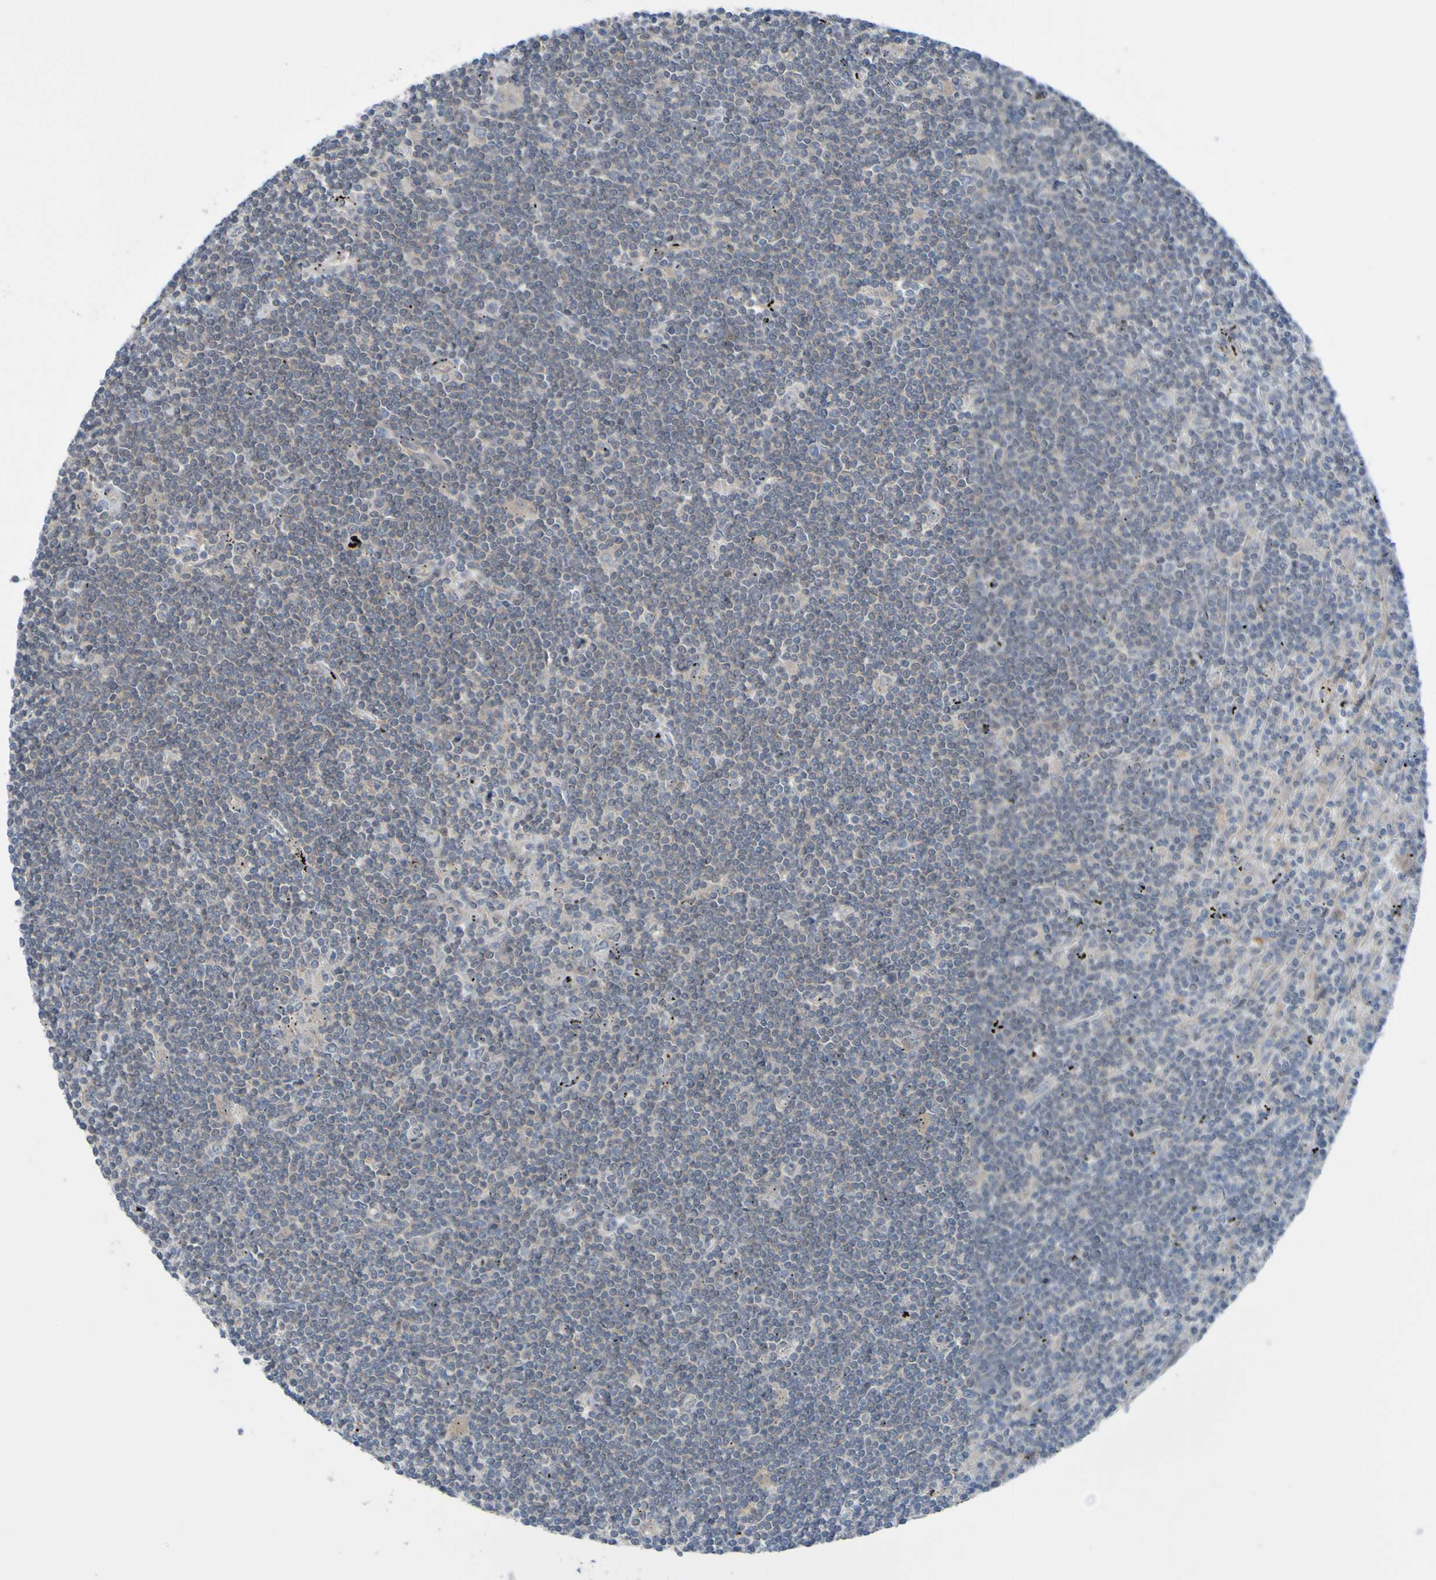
{"staining": {"intensity": "weak", "quantity": ">75%", "location": "cytoplasmic/membranous"}, "tissue": "lymphoma", "cell_type": "Tumor cells", "image_type": "cancer", "snomed": [{"axis": "morphology", "description": "Malignant lymphoma, non-Hodgkin's type, Low grade"}, {"axis": "topography", "description": "Spleen"}], "caption": "The micrograph shows staining of low-grade malignant lymphoma, non-Hodgkin's type, revealing weak cytoplasmic/membranous protein expression (brown color) within tumor cells.", "gene": "NPRL3", "patient": {"sex": "male", "age": 76}}